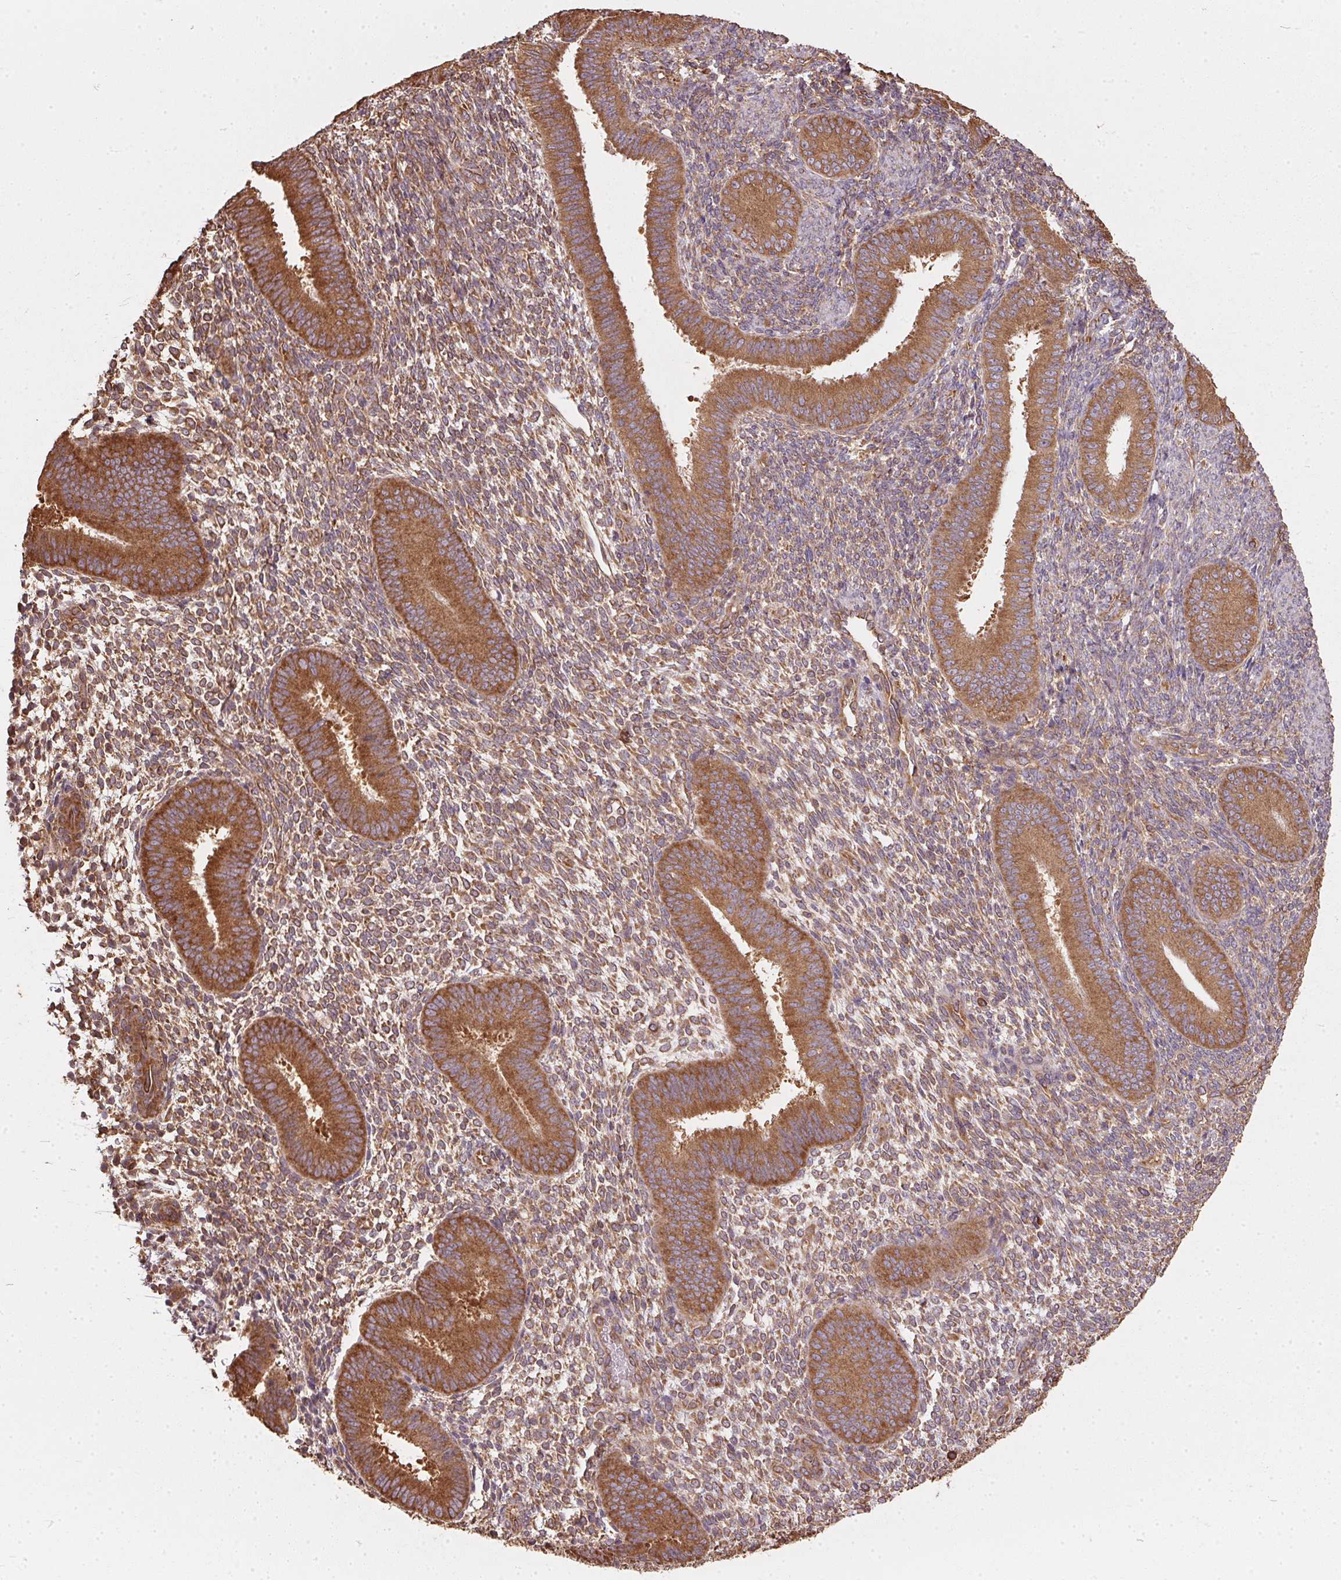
{"staining": {"intensity": "moderate", "quantity": "25%-75%", "location": "cytoplasmic/membranous"}, "tissue": "endometrium", "cell_type": "Cells in endometrial stroma", "image_type": "normal", "snomed": [{"axis": "morphology", "description": "Normal tissue, NOS"}, {"axis": "topography", "description": "Endometrium"}], "caption": "Immunohistochemical staining of benign human endometrium shows 25%-75% levels of moderate cytoplasmic/membranous protein expression in approximately 25%-75% of cells in endometrial stroma. The protein of interest is stained brown, and the nuclei are stained in blue (DAB IHC with brightfield microscopy, high magnification).", "gene": "EIF2S1", "patient": {"sex": "female", "age": 39}}